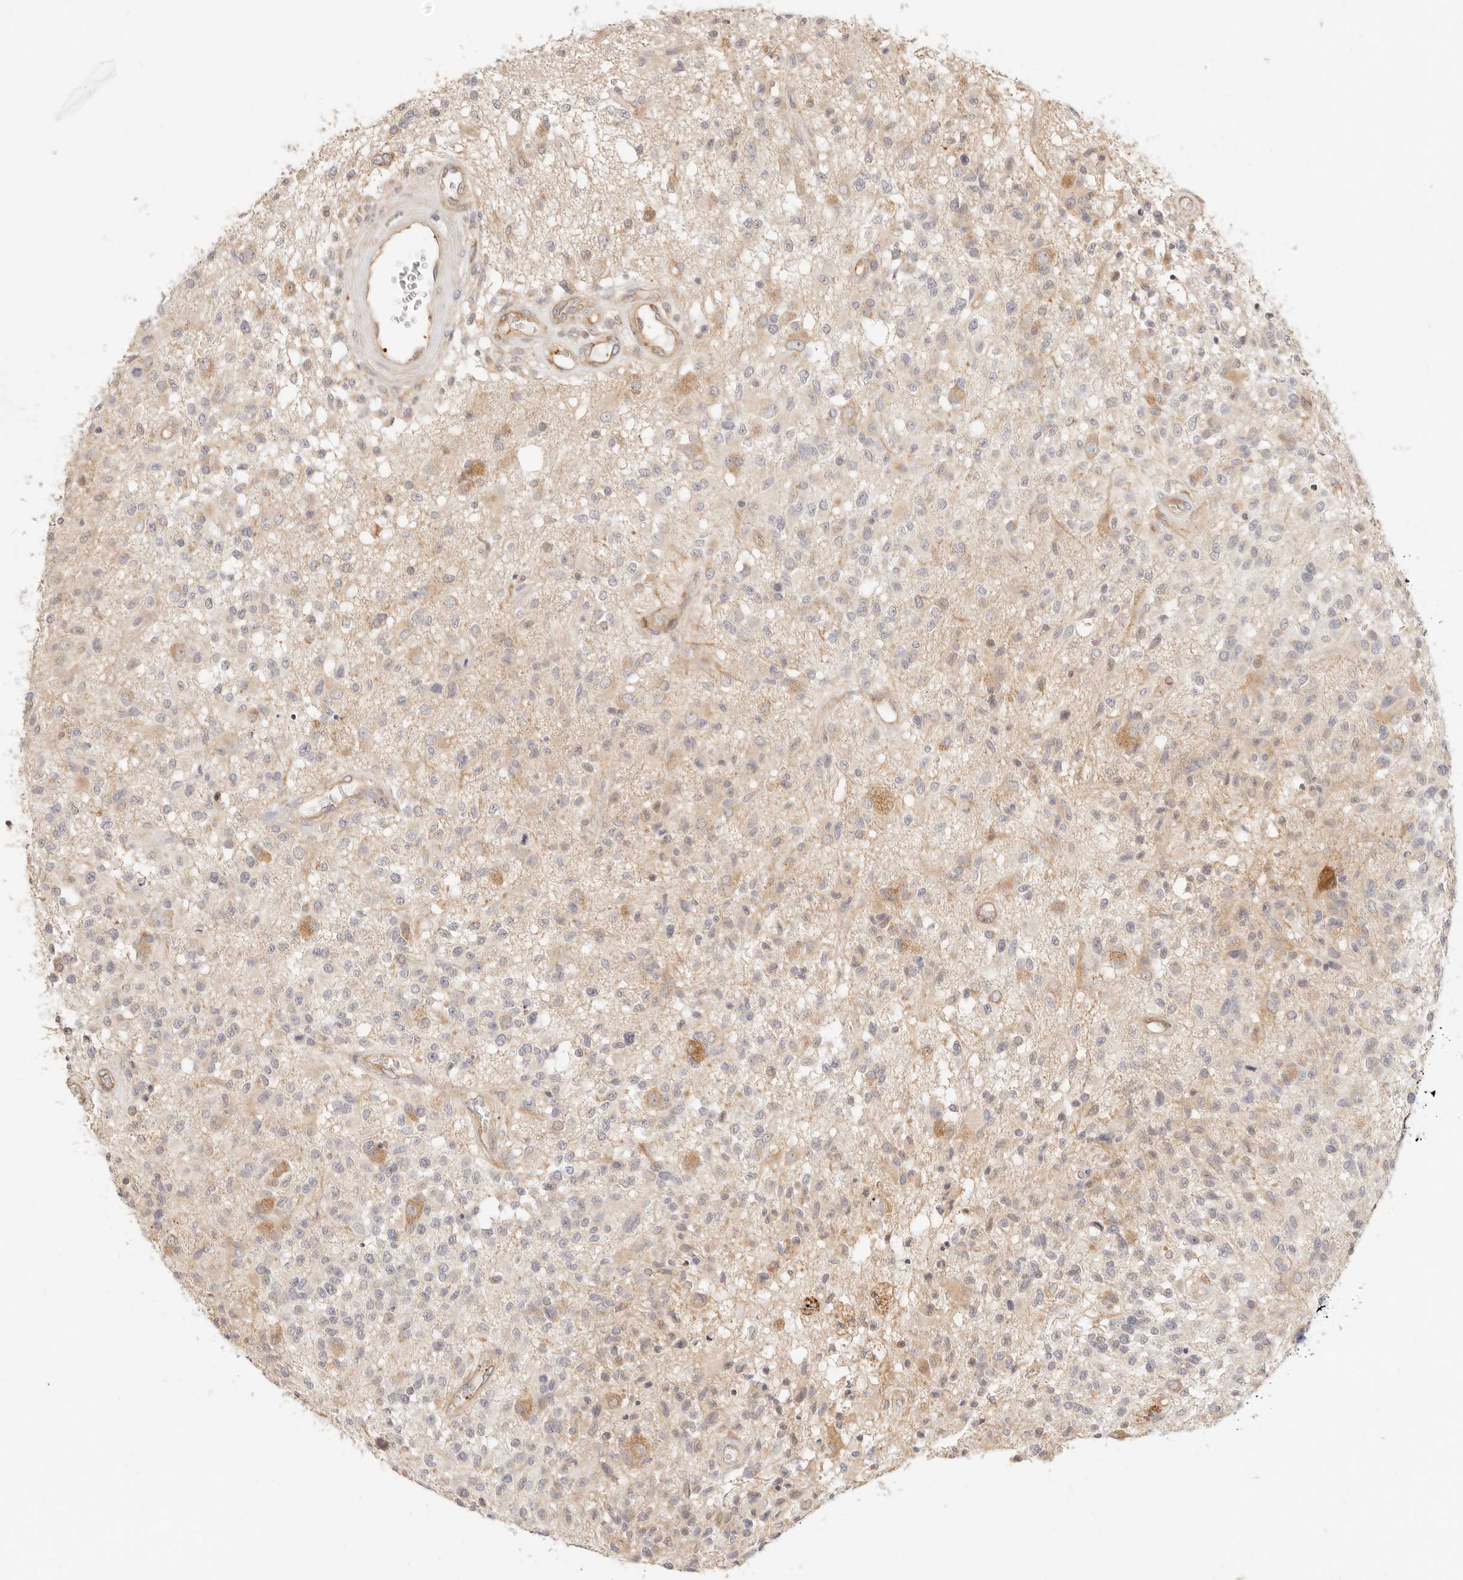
{"staining": {"intensity": "negative", "quantity": "none", "location": "none"}, "tissue": "glioma", "cell_type": "Tumor cells", "image_type": "cancer", "snomed": [{"axis": "morphology", "description": "Glioma, malignant, High grade"}, {"axis": "morphology", "description": "Glioblastoma, NOS"}, {"axis": "topography", "description": "Brain"}], "caption": "Glioma was stained to show a protein in brown. There is no significant expression in tumor cells.", "gene": "UBXN10", "patient": {"sex": "male", "age": 60}}